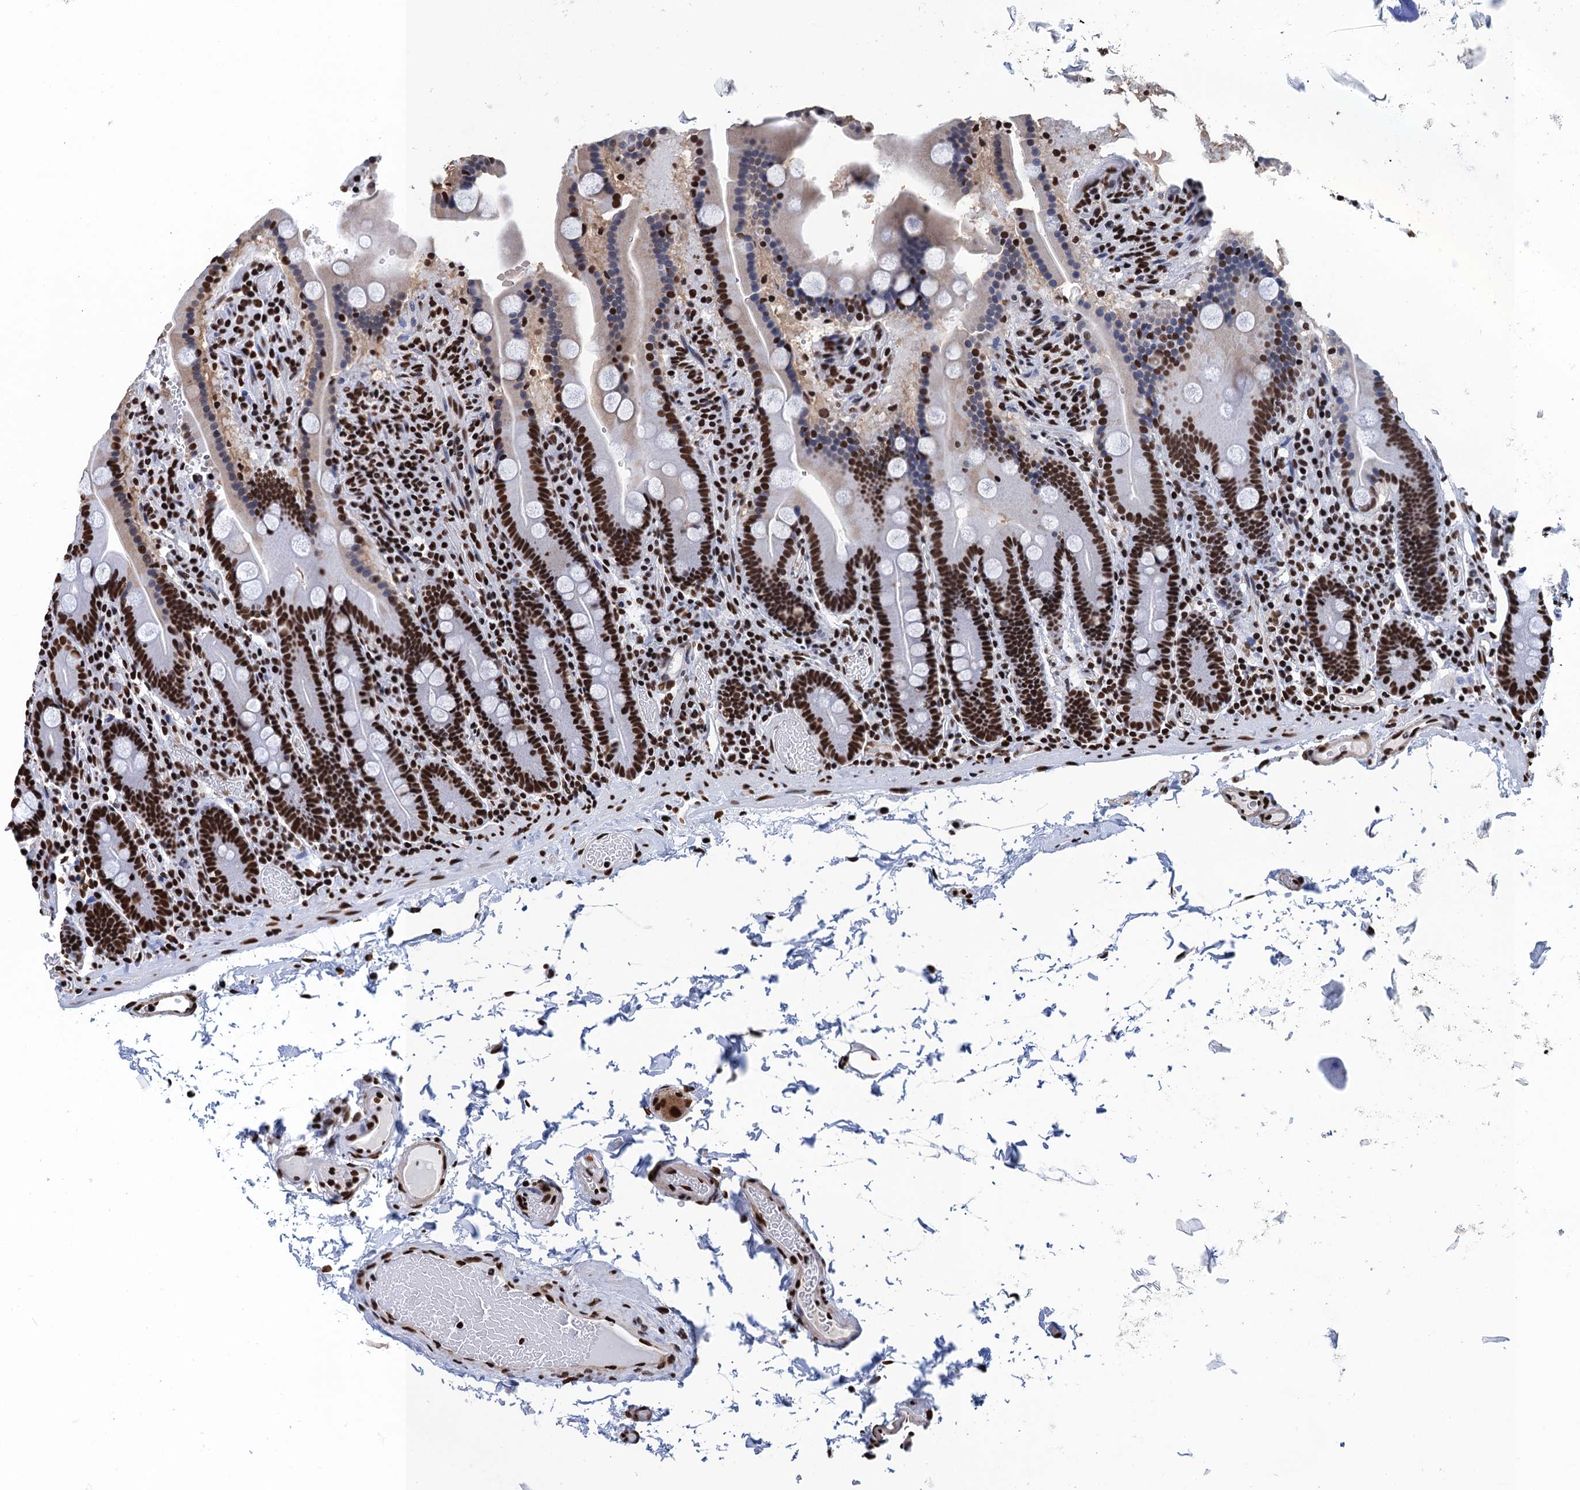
{"staining": {"intensity": "strong", "quantity": ">75%", "location": "nuclear"}, "tissue": "duodenum", "cell_type": "Glandular cells", "image_type": "normal", "snomed": [{"axis": "morphology", "description": "Normal tissue, NOS"}, {"axis": "topography", "description": "Duodenum"}], "caption": "Duodenum stained with DAB (3,3'-diaminobenzidine) IHC demonstrates high levels of strong nuclear staining in about >75% of glandular cells.", "gene": "UBA2", "patient": {"sex": "male", "age": 55}}